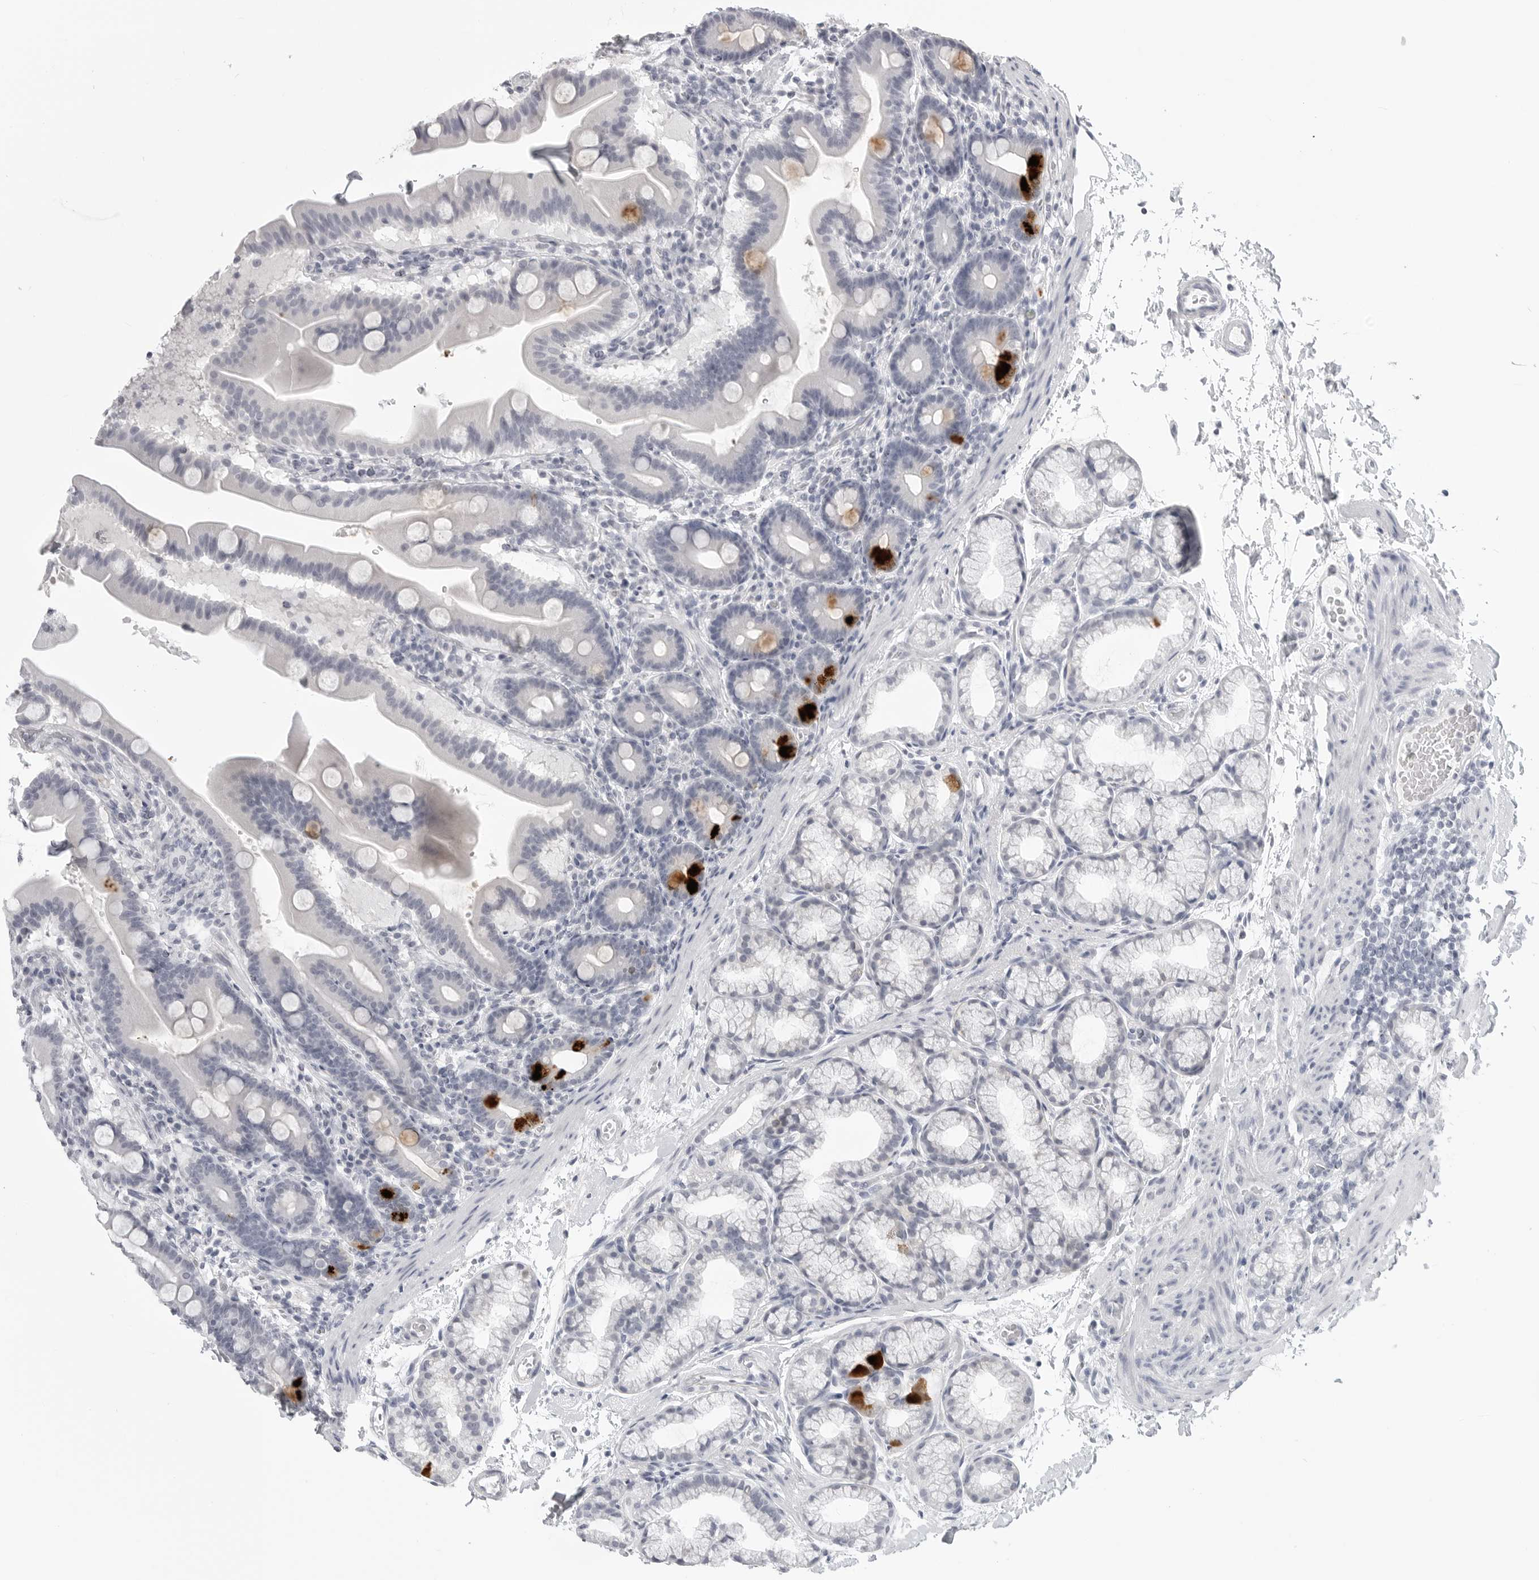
{"staining": {"intensity": "strong", "quantity": "<25%", "location": "cytoplasmic/membranous"}, "tissue": "duodenum", "cell_type": "Glandular cells", "image_type": "normal", "snomed": [{"axis": "morphology", "description": "Normal tissue, NOS"}, {"axis": "topography", "description": "Duodenum"}], "caption": "Protein analysis of unremarkable duodenum exhibits strong cytoplasmic/membranous expression in about <25% of glandular cells. (DAB = brown stain, brightfield microscopy at high magnification).", "gene": "PRSS1", "patient": {"sex": "male", "age": 54}}